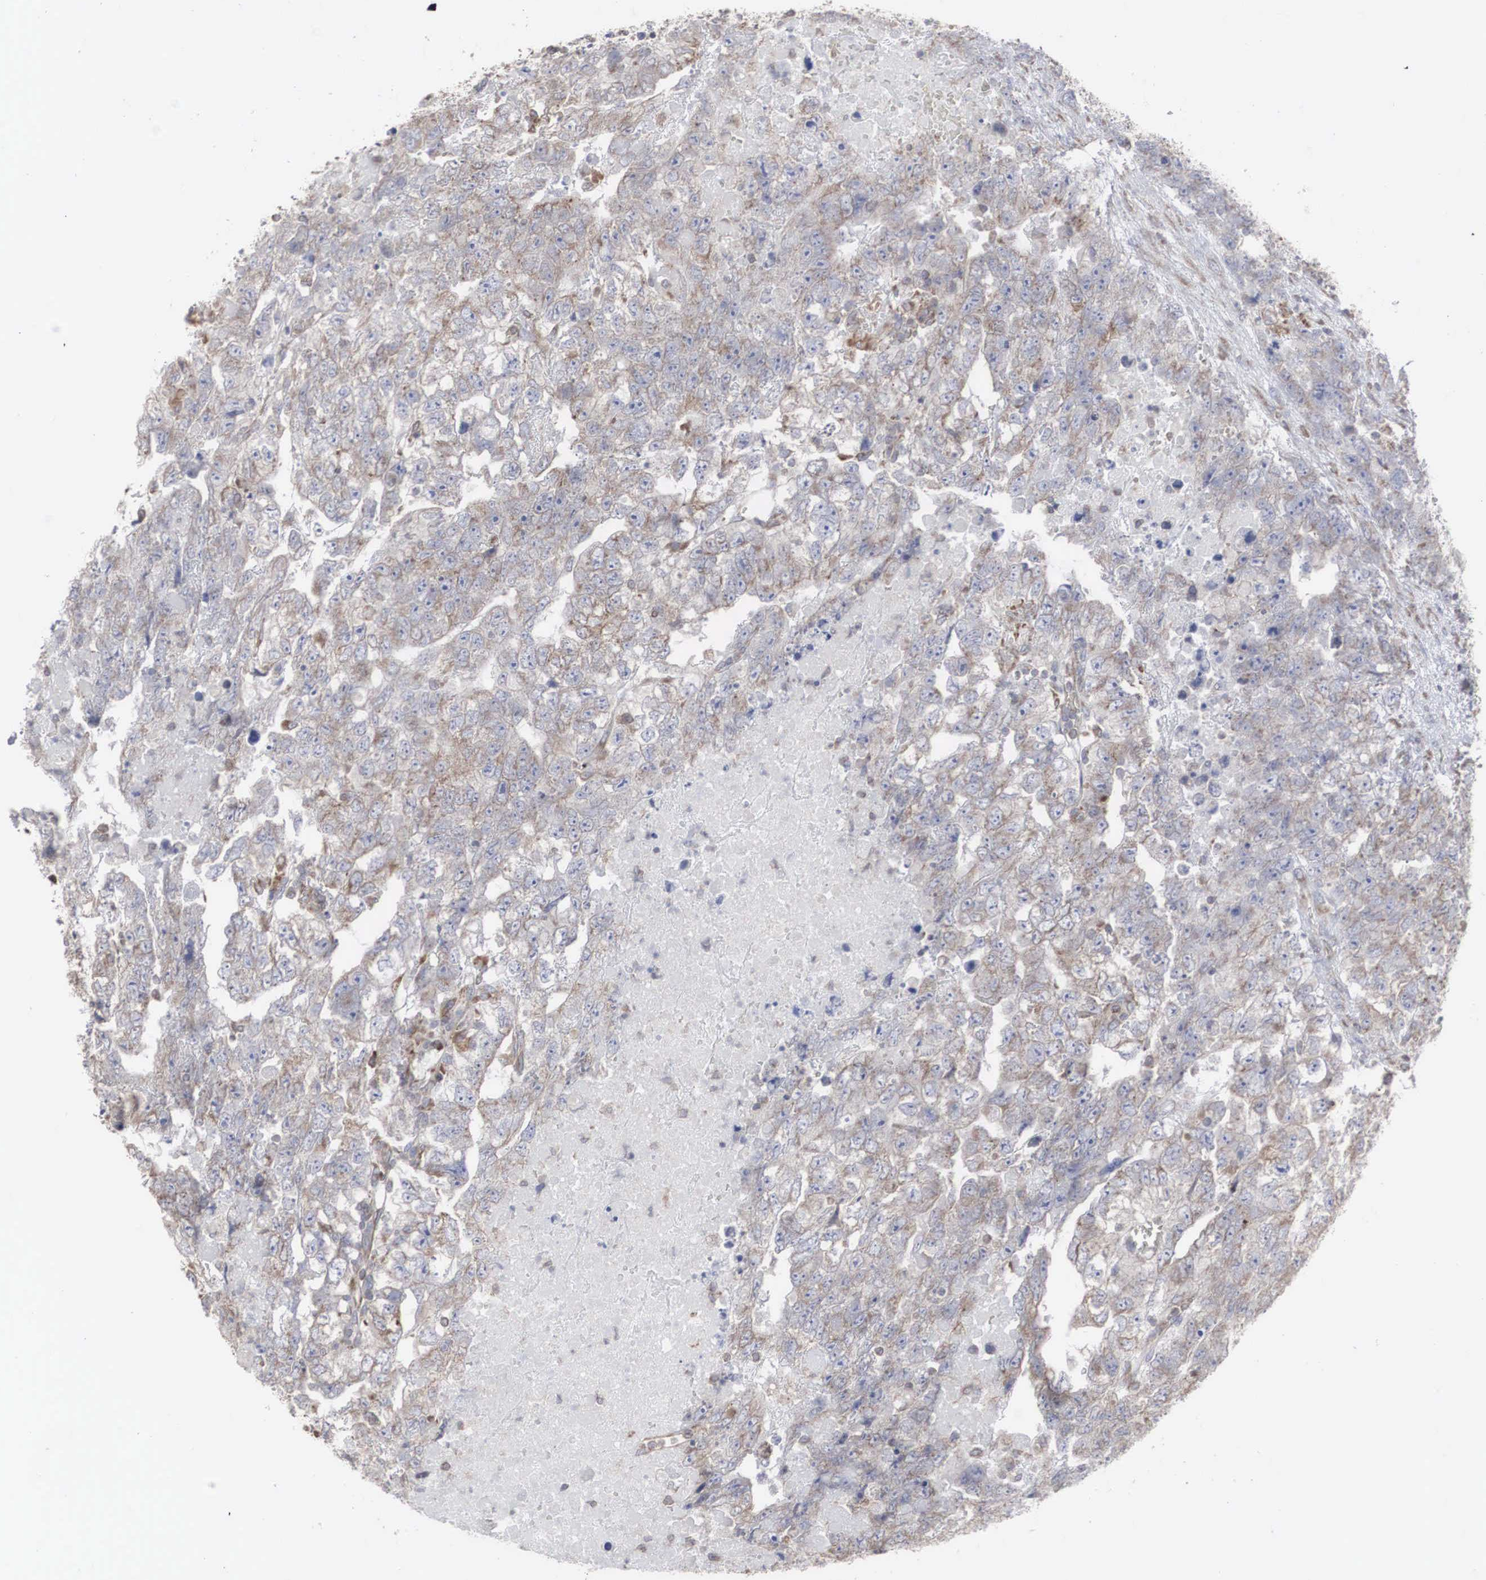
{"staining": {"intensity": "weak", "quantity": "25%-75%", "location": "cytoplasmic/membranous"}, "tissue": "testis cancer", "cell_type": "Tumor cells", "image_type": "cancer", "snomed": [{"axis": "morphology", "description": "Carcinoma, Embryonal, NOS"}, {"axis": "topography", "description": "Testis"}], "caption": "Testis embryonal carcinoma stained with a protein marker reveals weak staining in tumor cells.", "gene": "MIA2", "patient": {"sex": "male", "age": 36}}